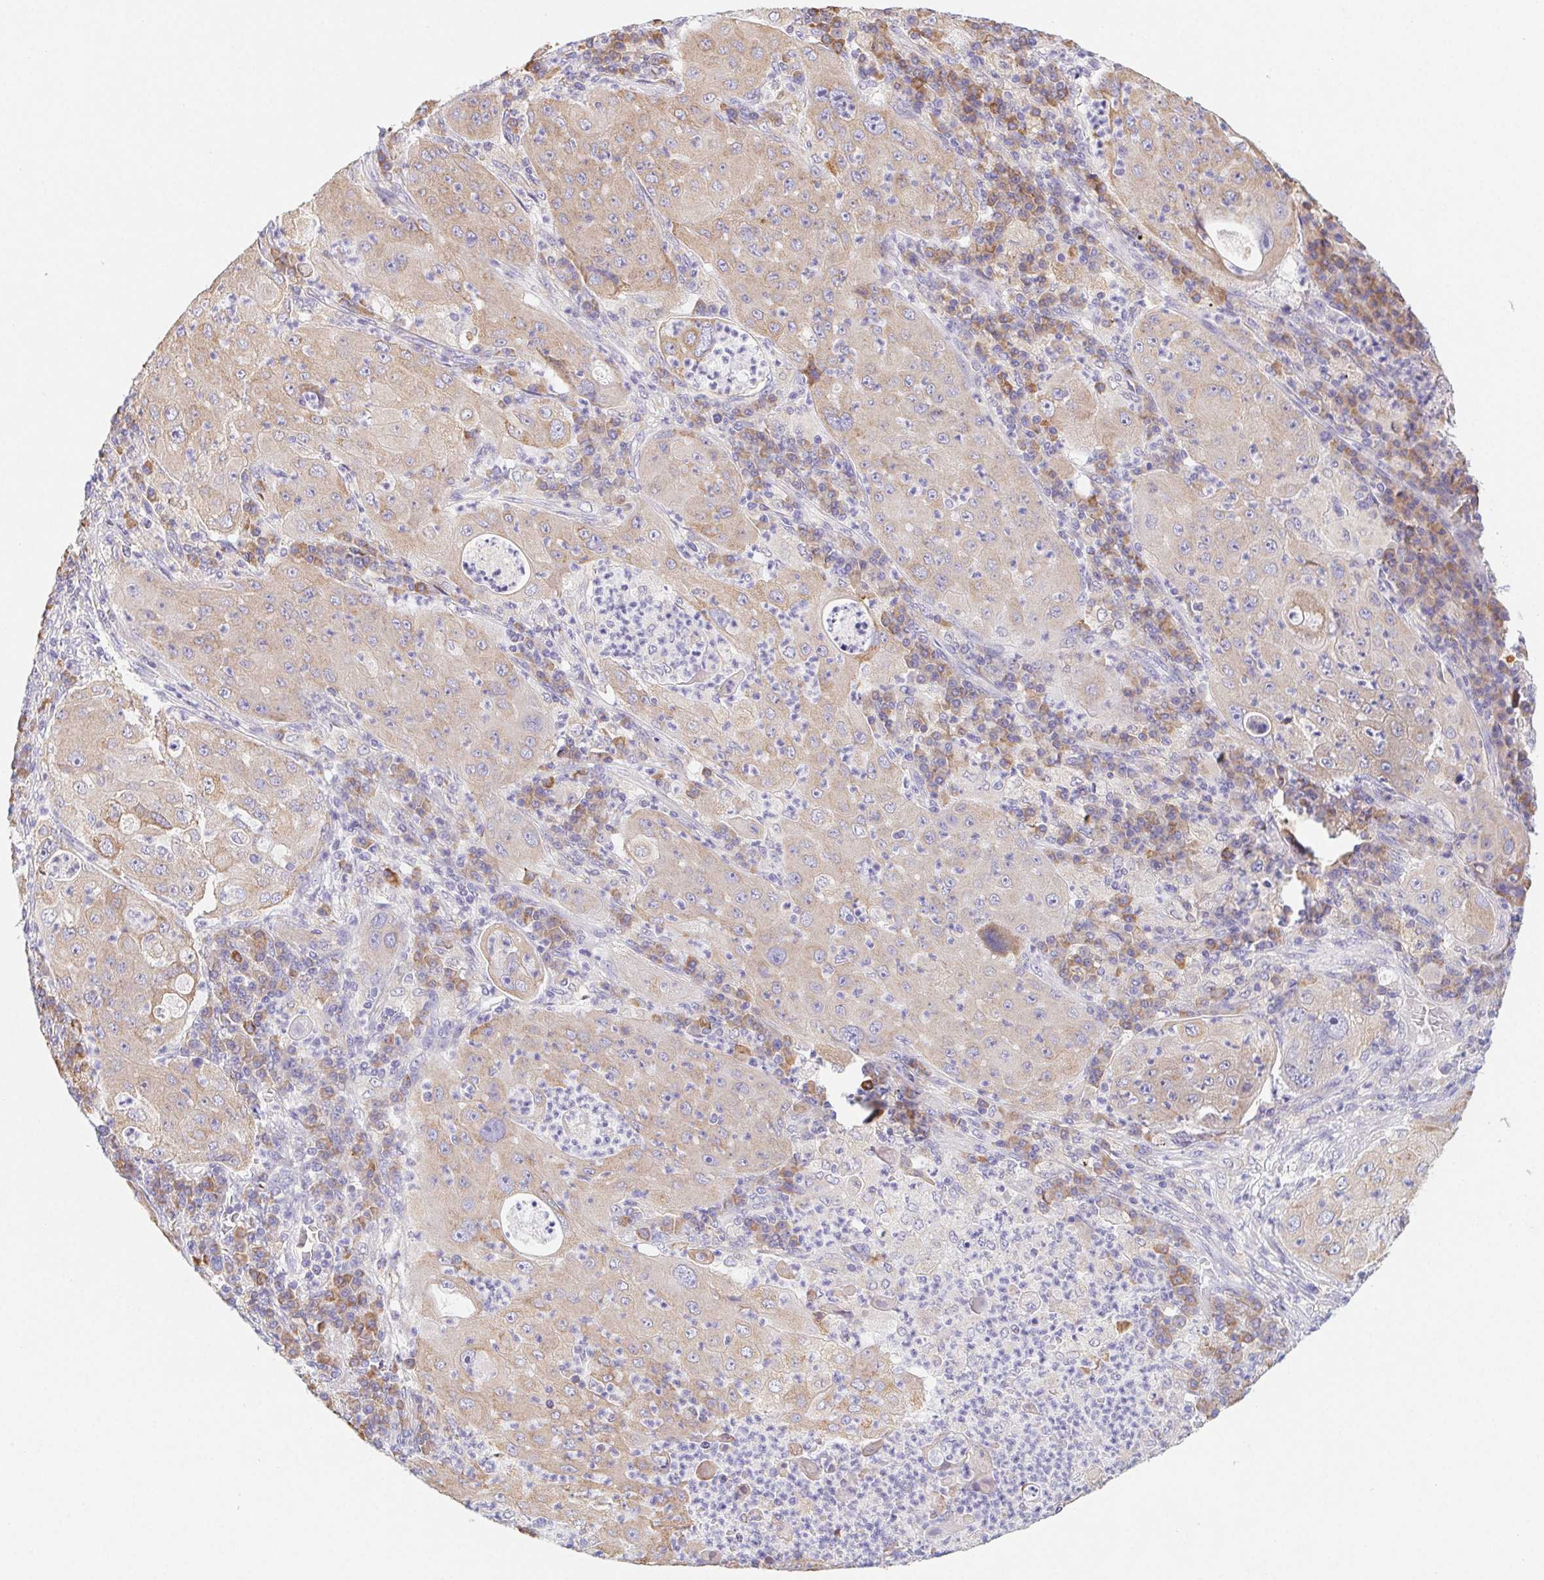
{"staining": {"intensity": "moderate", "quantity": ">75%", "location": "cytoplasmic/membranous"}, "tissue": "lung cancer", "cell_type": "Tumor cells", "image_type": "cancer", "snomed": [{"axis": "morphology", "description": "Squamous cell carcinoma, NOS"}, {"axis": "topography", "description": "Lung"}], "caption": "Protein analysis of squamous cell carcinoma (lung) tissue shows moderate cytoplasmic/membranous expression in approximately >75% of tumor cells.", "gene": "ADAM8", "patient": {"sex": "female", "age": 59}}